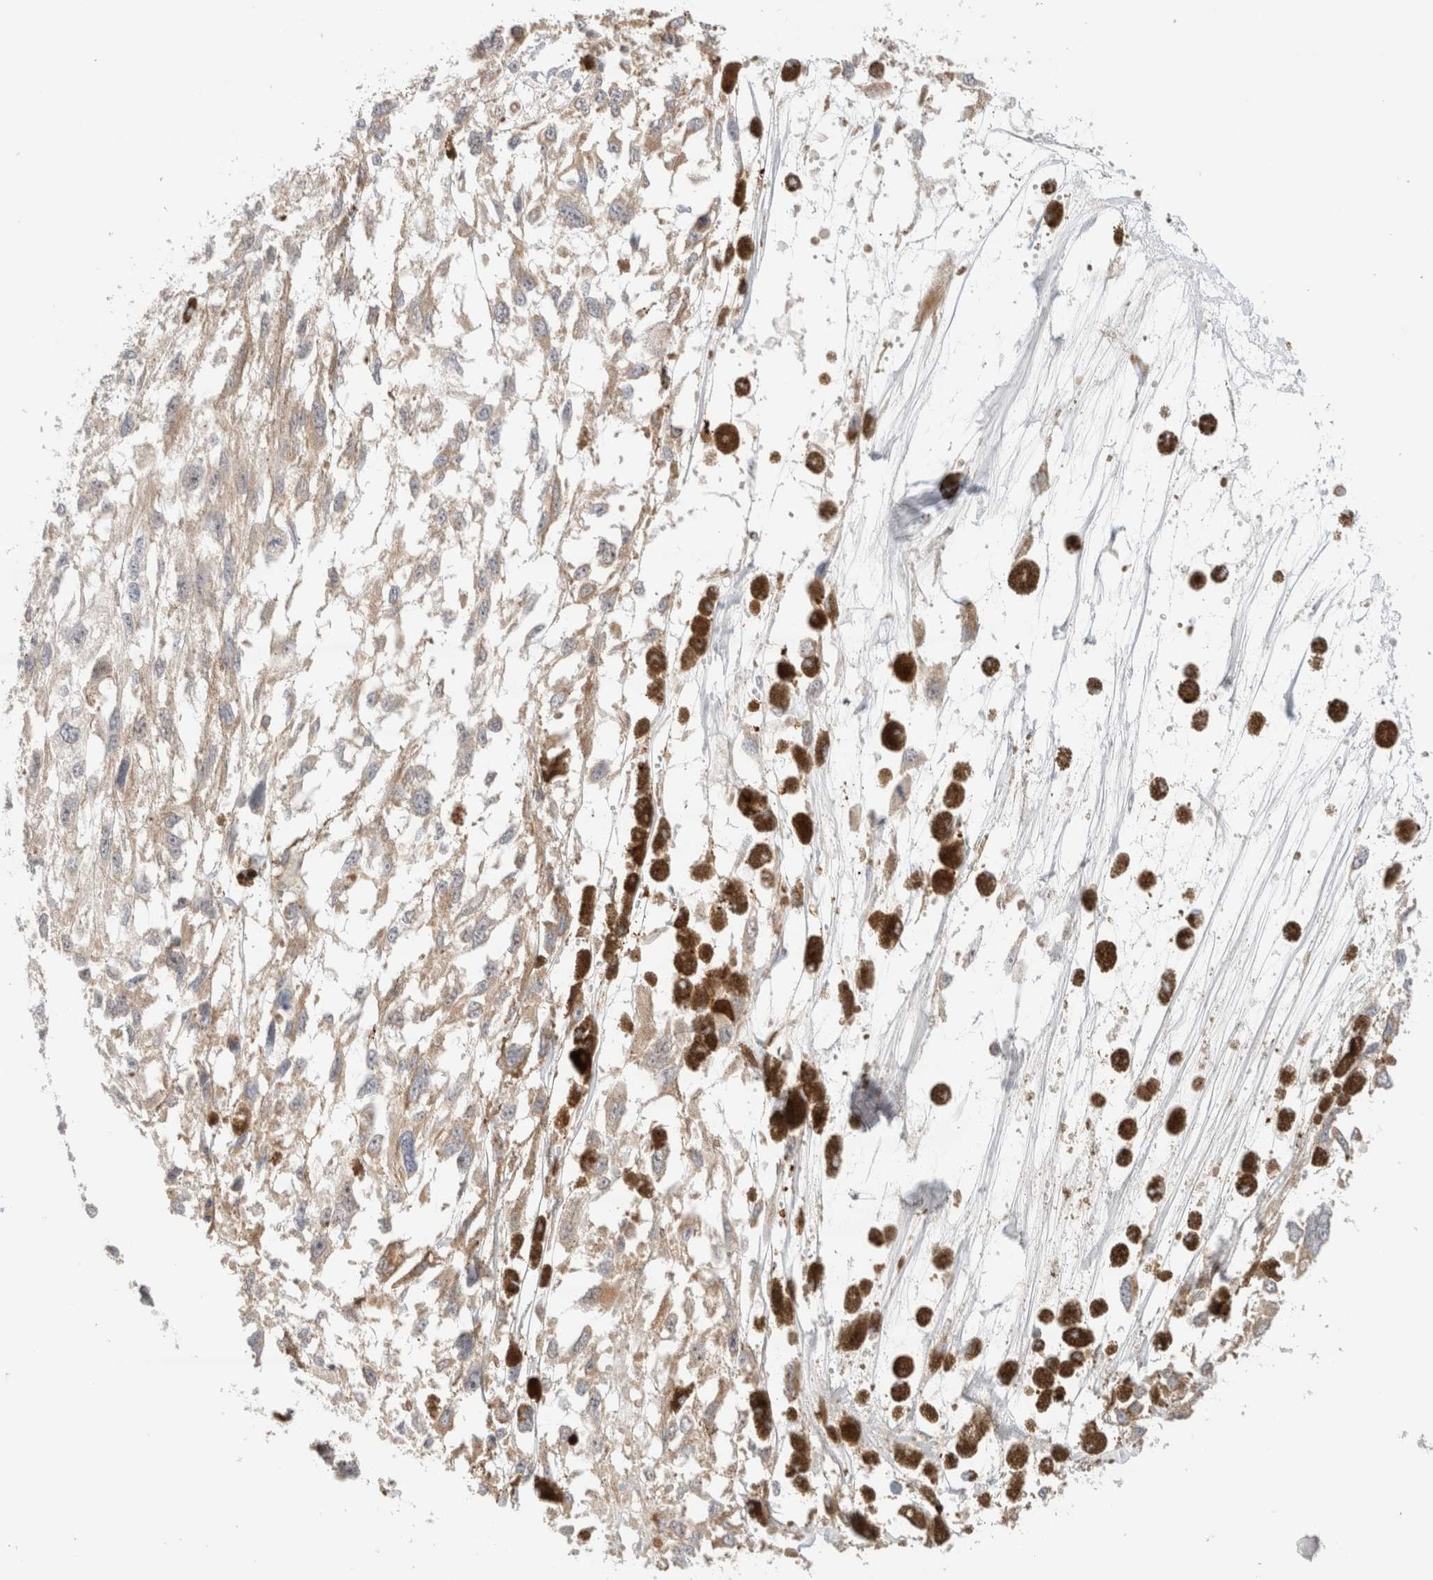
{"staining": {"intensity": "weak", "quantity": "25%-75%", "location": "cytoplasmic/membranous"}, "tissue": "melanoma", "cell_type": "Tumor cells", "image_type": "cancer", "snomed": [{"axis": "morphology", "description": "Malignant melanoma, Metastatic site"}, {"axis": "topography", "description": "Lymph node"}], "caption": "An immunohistochemistry (IHC) micrograph of tumor tissue is shown. Protein staining in brown labels weak cytoplasmic/membranous positivity in malignant melanoma (metastatic site) within tumor cells.", "gene": "MRM3", "patient": {"sex": "male", "age": 59}}